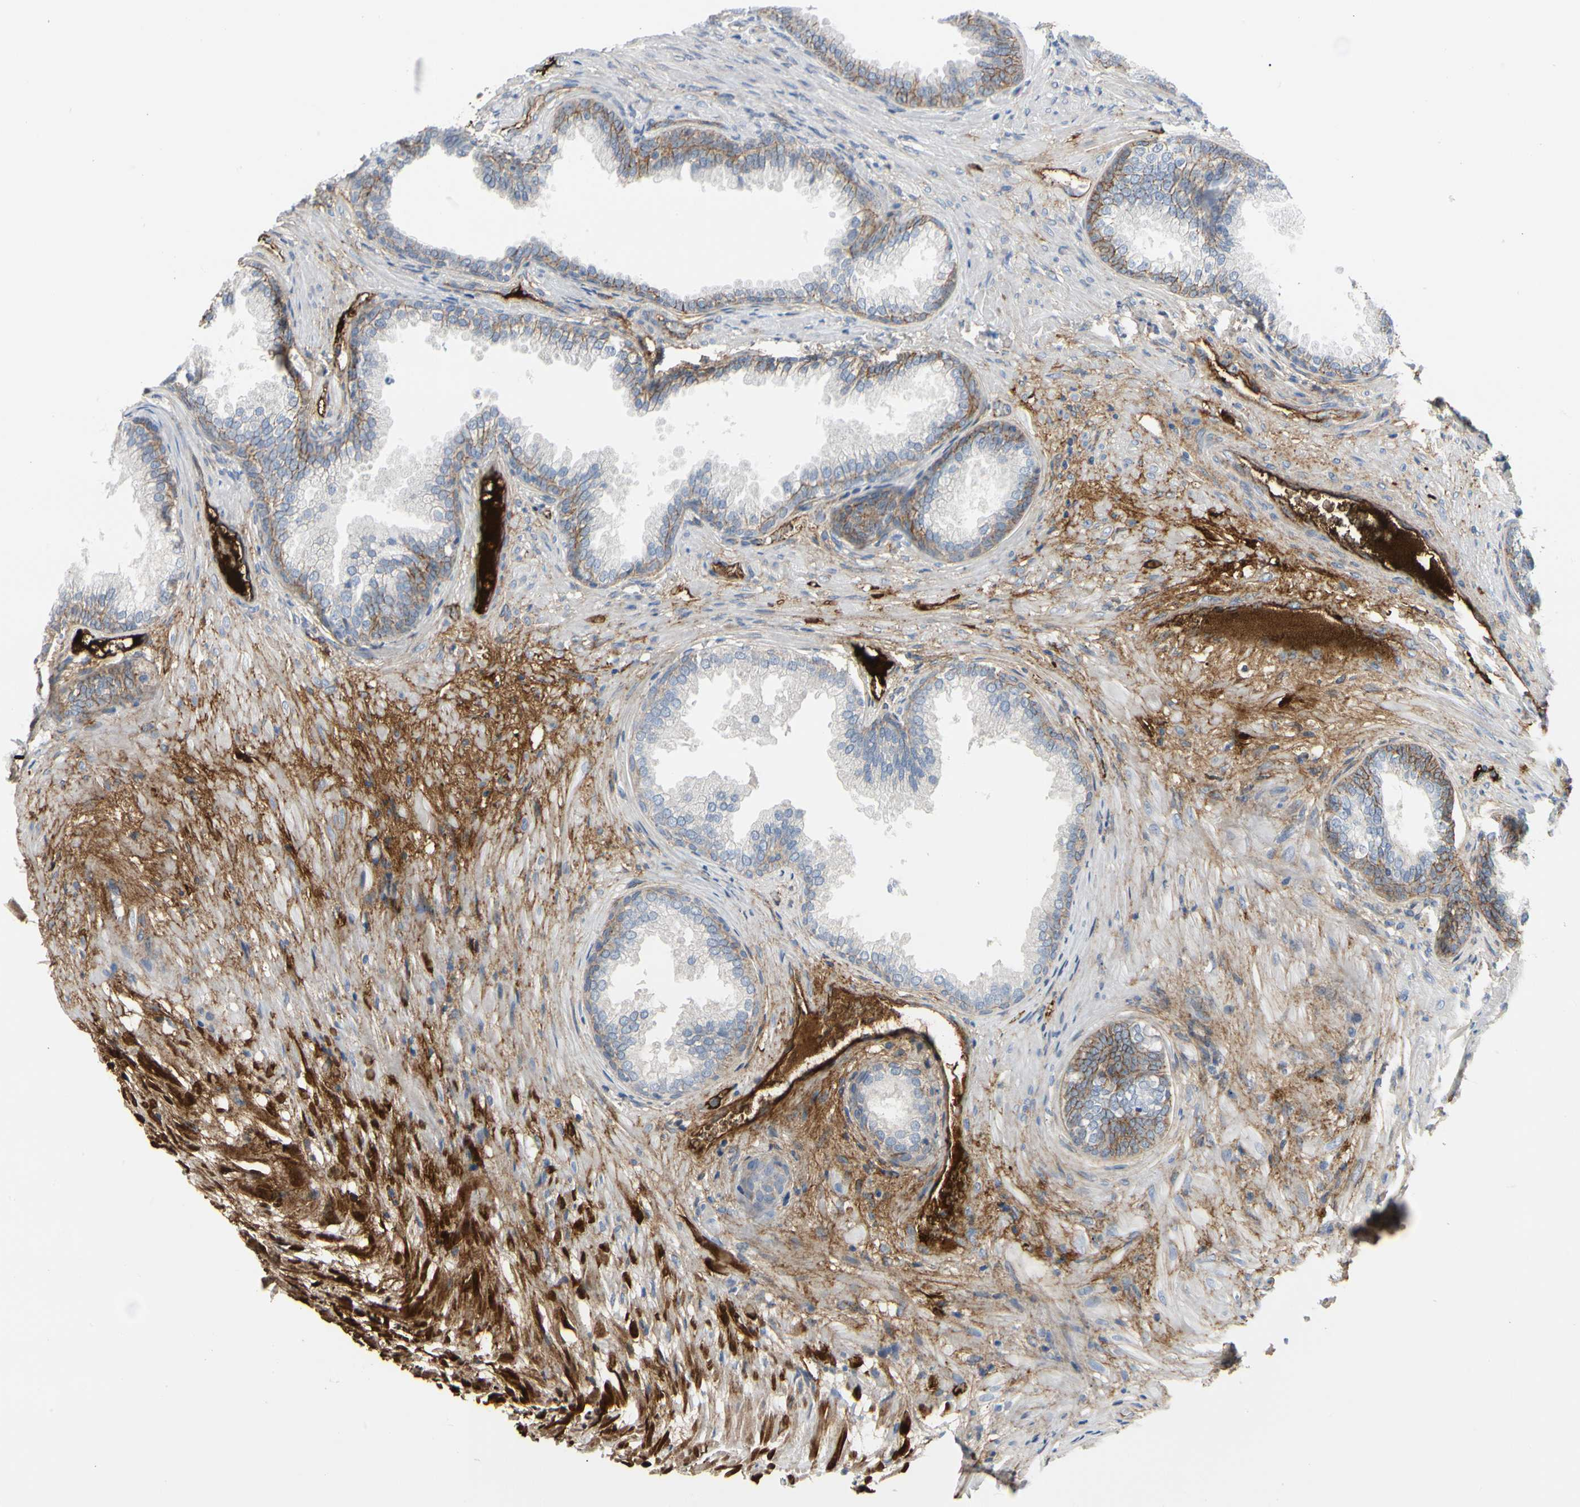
{"staining": {"intensity": "weak", "quantity": "25%-75%", "location": "cytoplasmic/membranous"}, "tissue": "prostate", "cell_type": "Glandular cells", "image_type": "normal", "snomed": [{"axis": "morphology", "description": "Normal tissue, NOS"}, {"axis": "topography", "description": "Prostate"}], "caption": "Immunohistochemistry (IHC) micrograph of normal prostate: prostate stained using IHC reveals low levels of weak protein expression localized specifically in the cytoplasmic/membranous of glandular cells, appearing as a cytoplasmic/membranous brown color.", "gene": "FGB", "patient": {"sex": "male", "age": 76}}